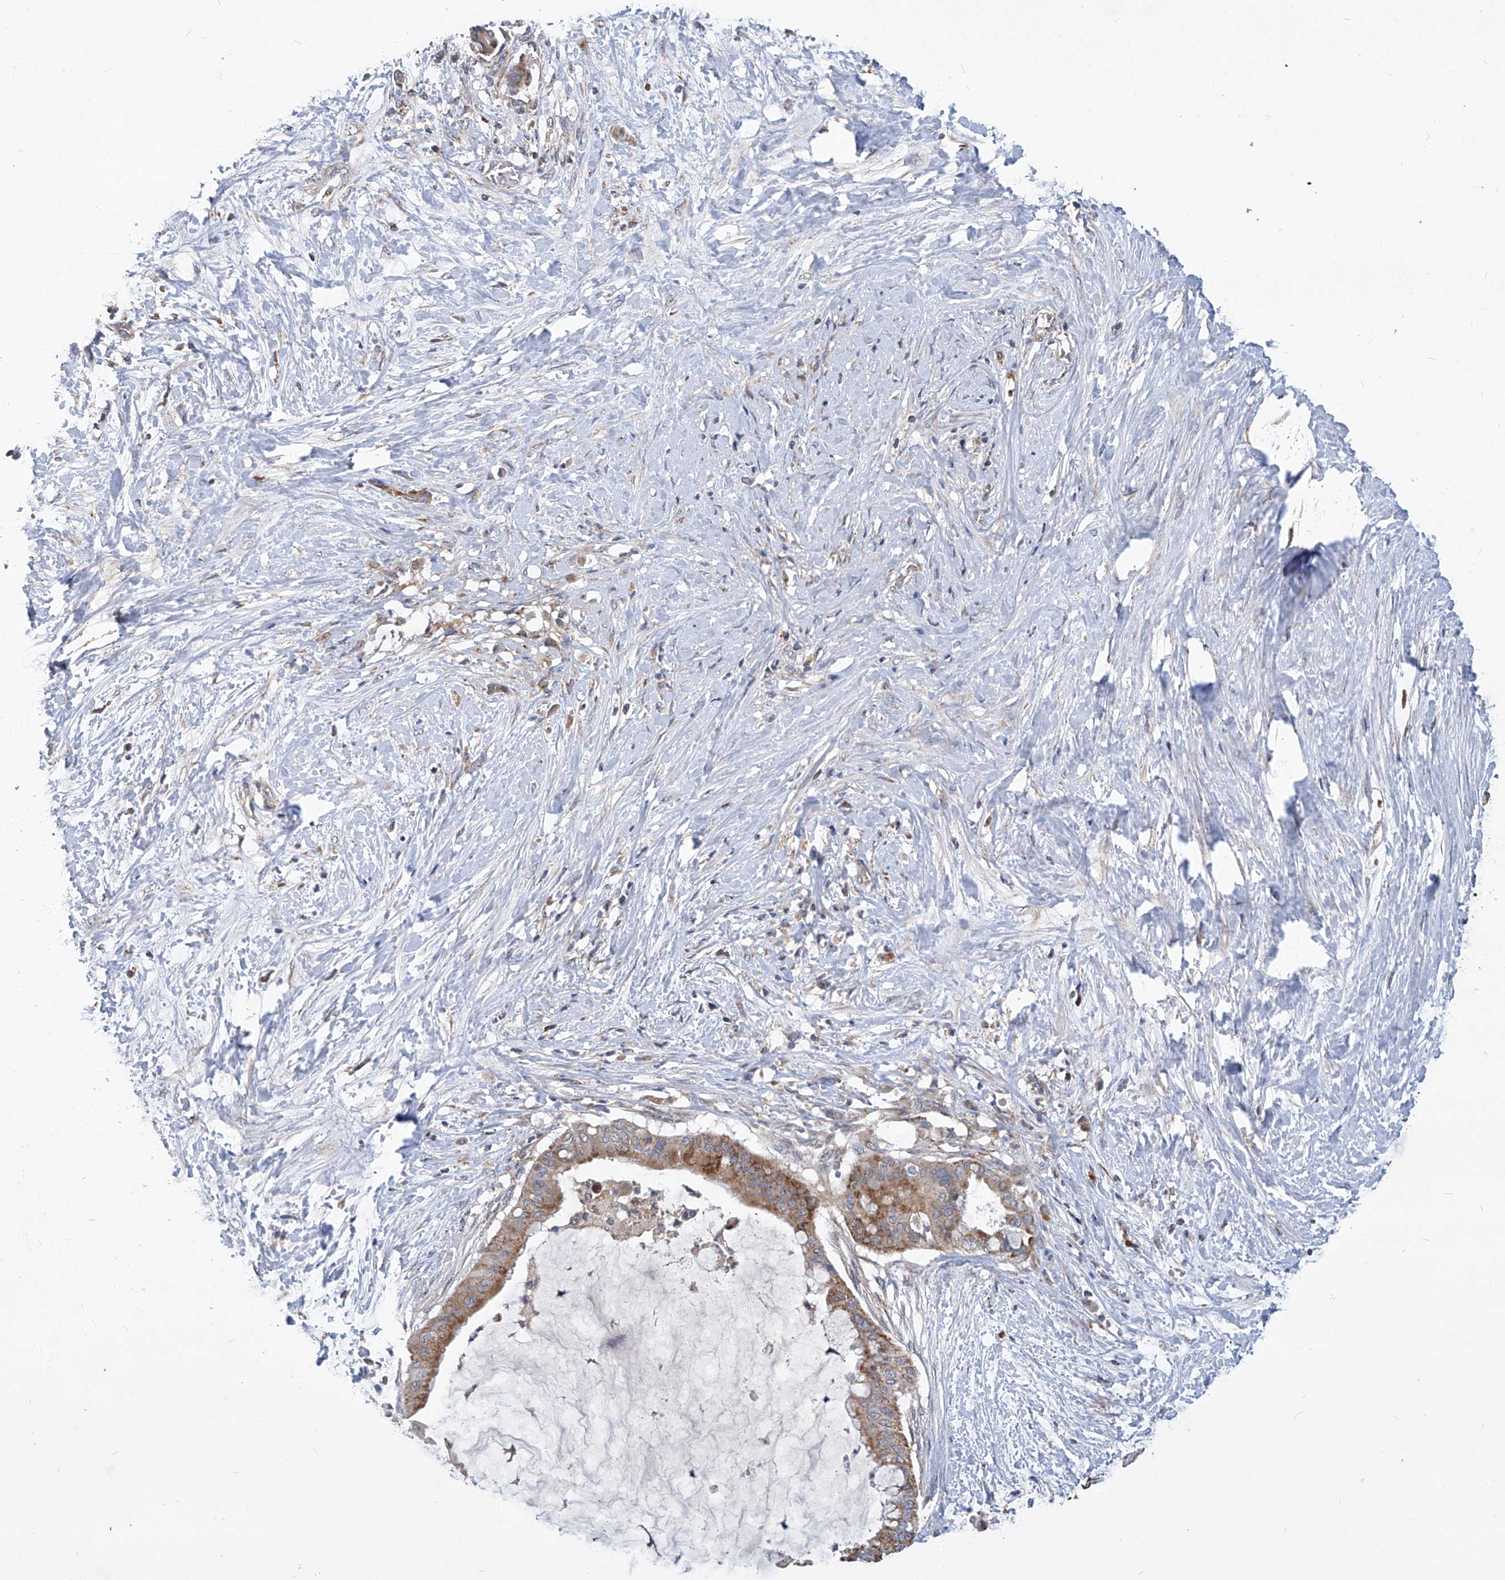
{"staining": {"intensity": "moderate", "quantity": ">75%", "location": "cytoplasmic/membranous"}, "tissue": "pancreatic cancer", "cell_type": "Tumor cells", "image_type": "cancer", "snomed": [{"axis": "morphology", "description": "Adenocarcinoma, NOS"}, {"axis": "topography", "description": "Pancreas"}], "caption": "Immunohistochemistry (IHC) photomicrograph of neoplastic tissue: human pancreatic cancer (adenocarcinoma) stained using immunohistochemistry exhibits medium levels of moderate protein expression localized specifically in the cytoplasmic/membranous of tumor cells, appearing as a cytoplasmic/membranous brown color.", "gene": "TNFRSF13B", "patient": {"sex": "male", "age": 41}}